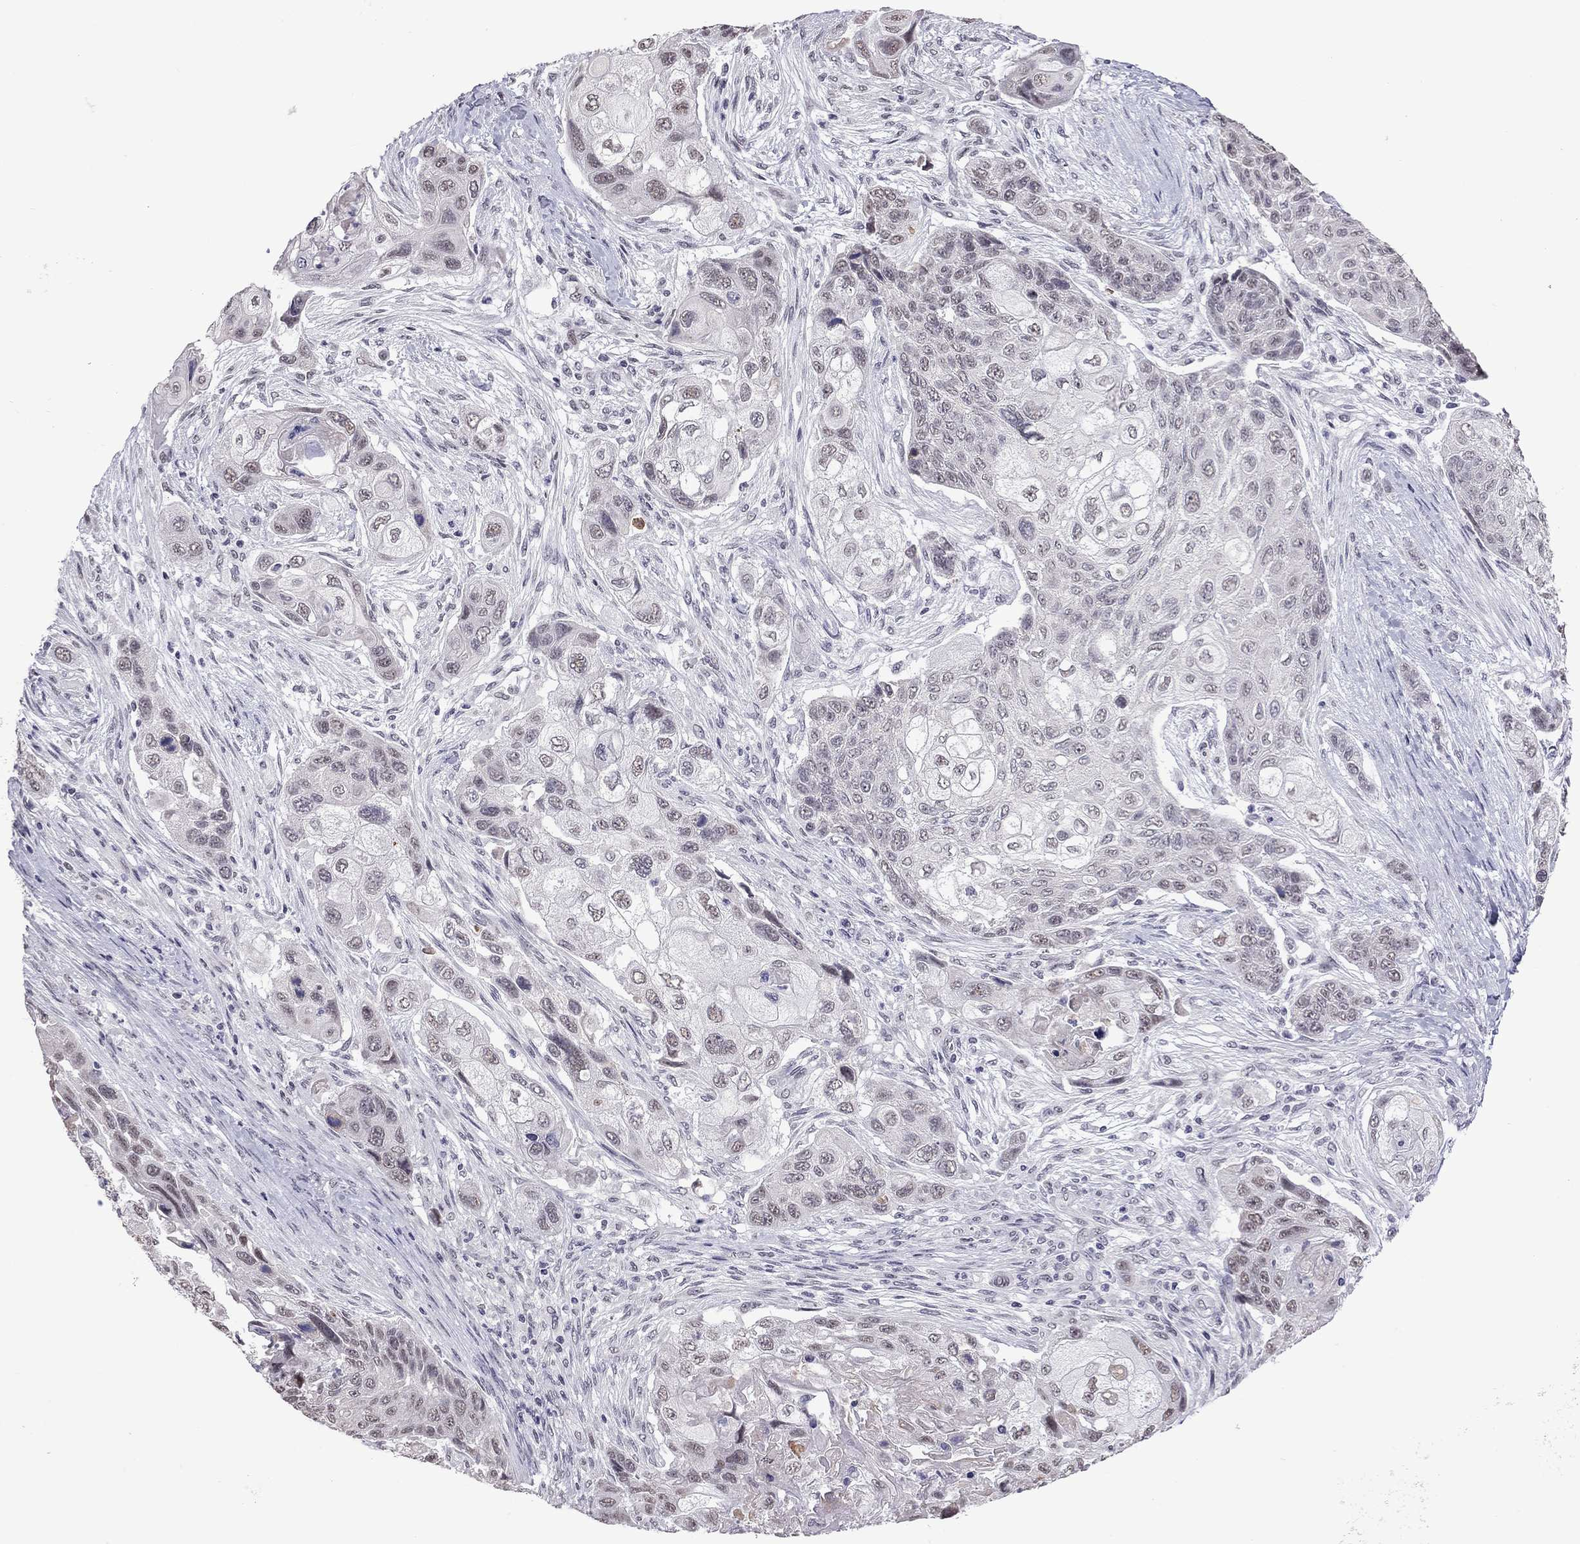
{"staining": {"intensity": "weak", "quantity": "25%-75%", "location": "nuclear"}, "tissue": "lung cancer", "cell_type": "Tumor cells", "image_type": "cancer", "snomed": [{"axis": "morphology", "description": "Squamous cell carcinoma, NOS"}, {"axis": "topography", "description": "Lung"}], "caption": "Approximately 25%-75% of tumor cells in lung cancer (squamous cell carcinoma) reveal weak nuclear protein staining as visualized by brown immunohistochemical staining.", "gene": "PPP1R3A", "patient": {"sex": "male", "age": 69}}